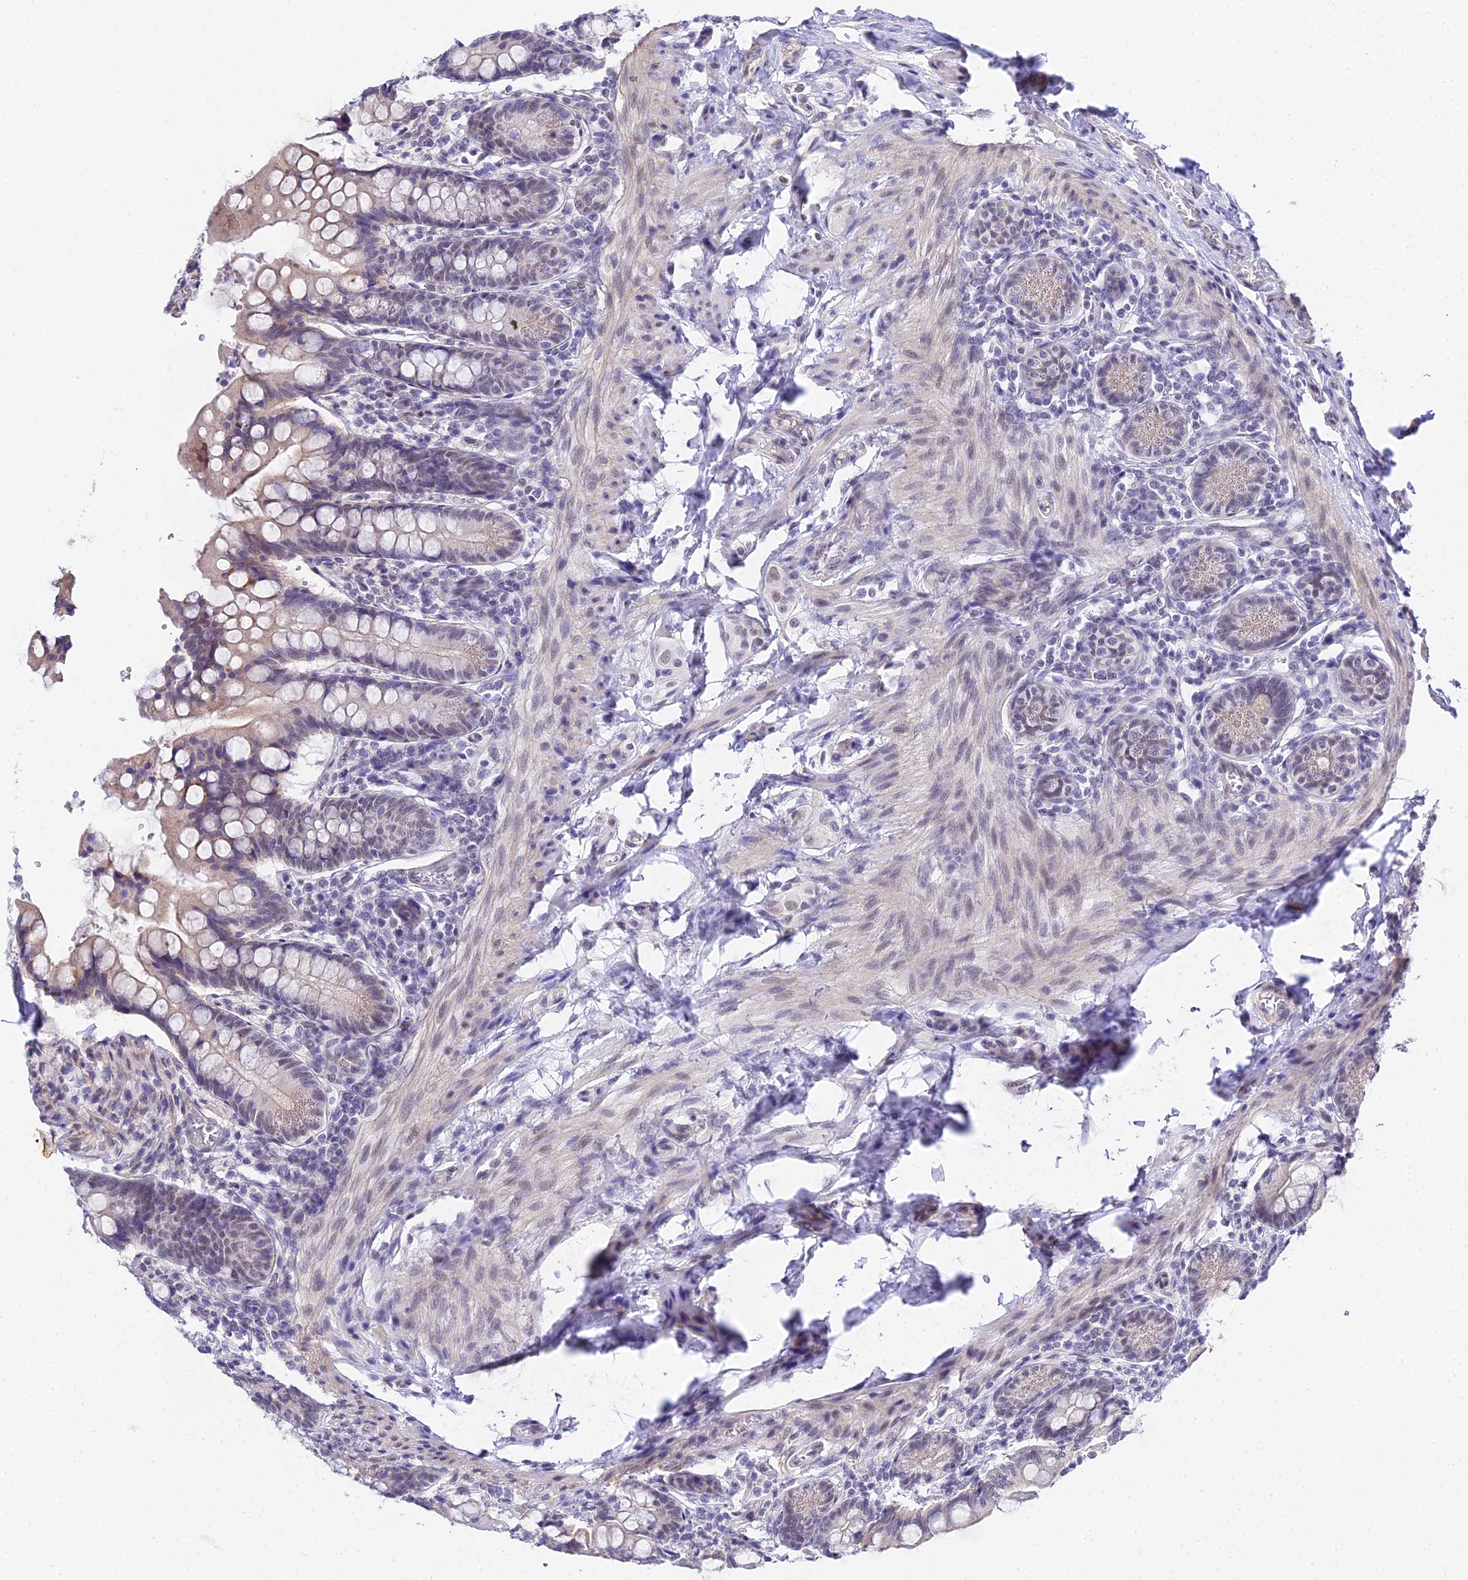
{"staining": {"intensity": "moderate", "quantity": "<25%", "location": "cytoplasmic/membranous"}, "tissue": "small intestine", "cell_type": "Glandular cells", "image_type": "normal", "snomed": [{"axis": "morphology", "description": "Normal tissue, NOS"}, {"axis": "topography", "description": "Small intestine"}], "caption": "Small intestine stained with DAB IHC displays low levels of moderate cytoplasmic/membranous staining in approximately <25% of glandular cells.", "gene": "ZNF628", "patient": {"sex": "male", "age": 7}}